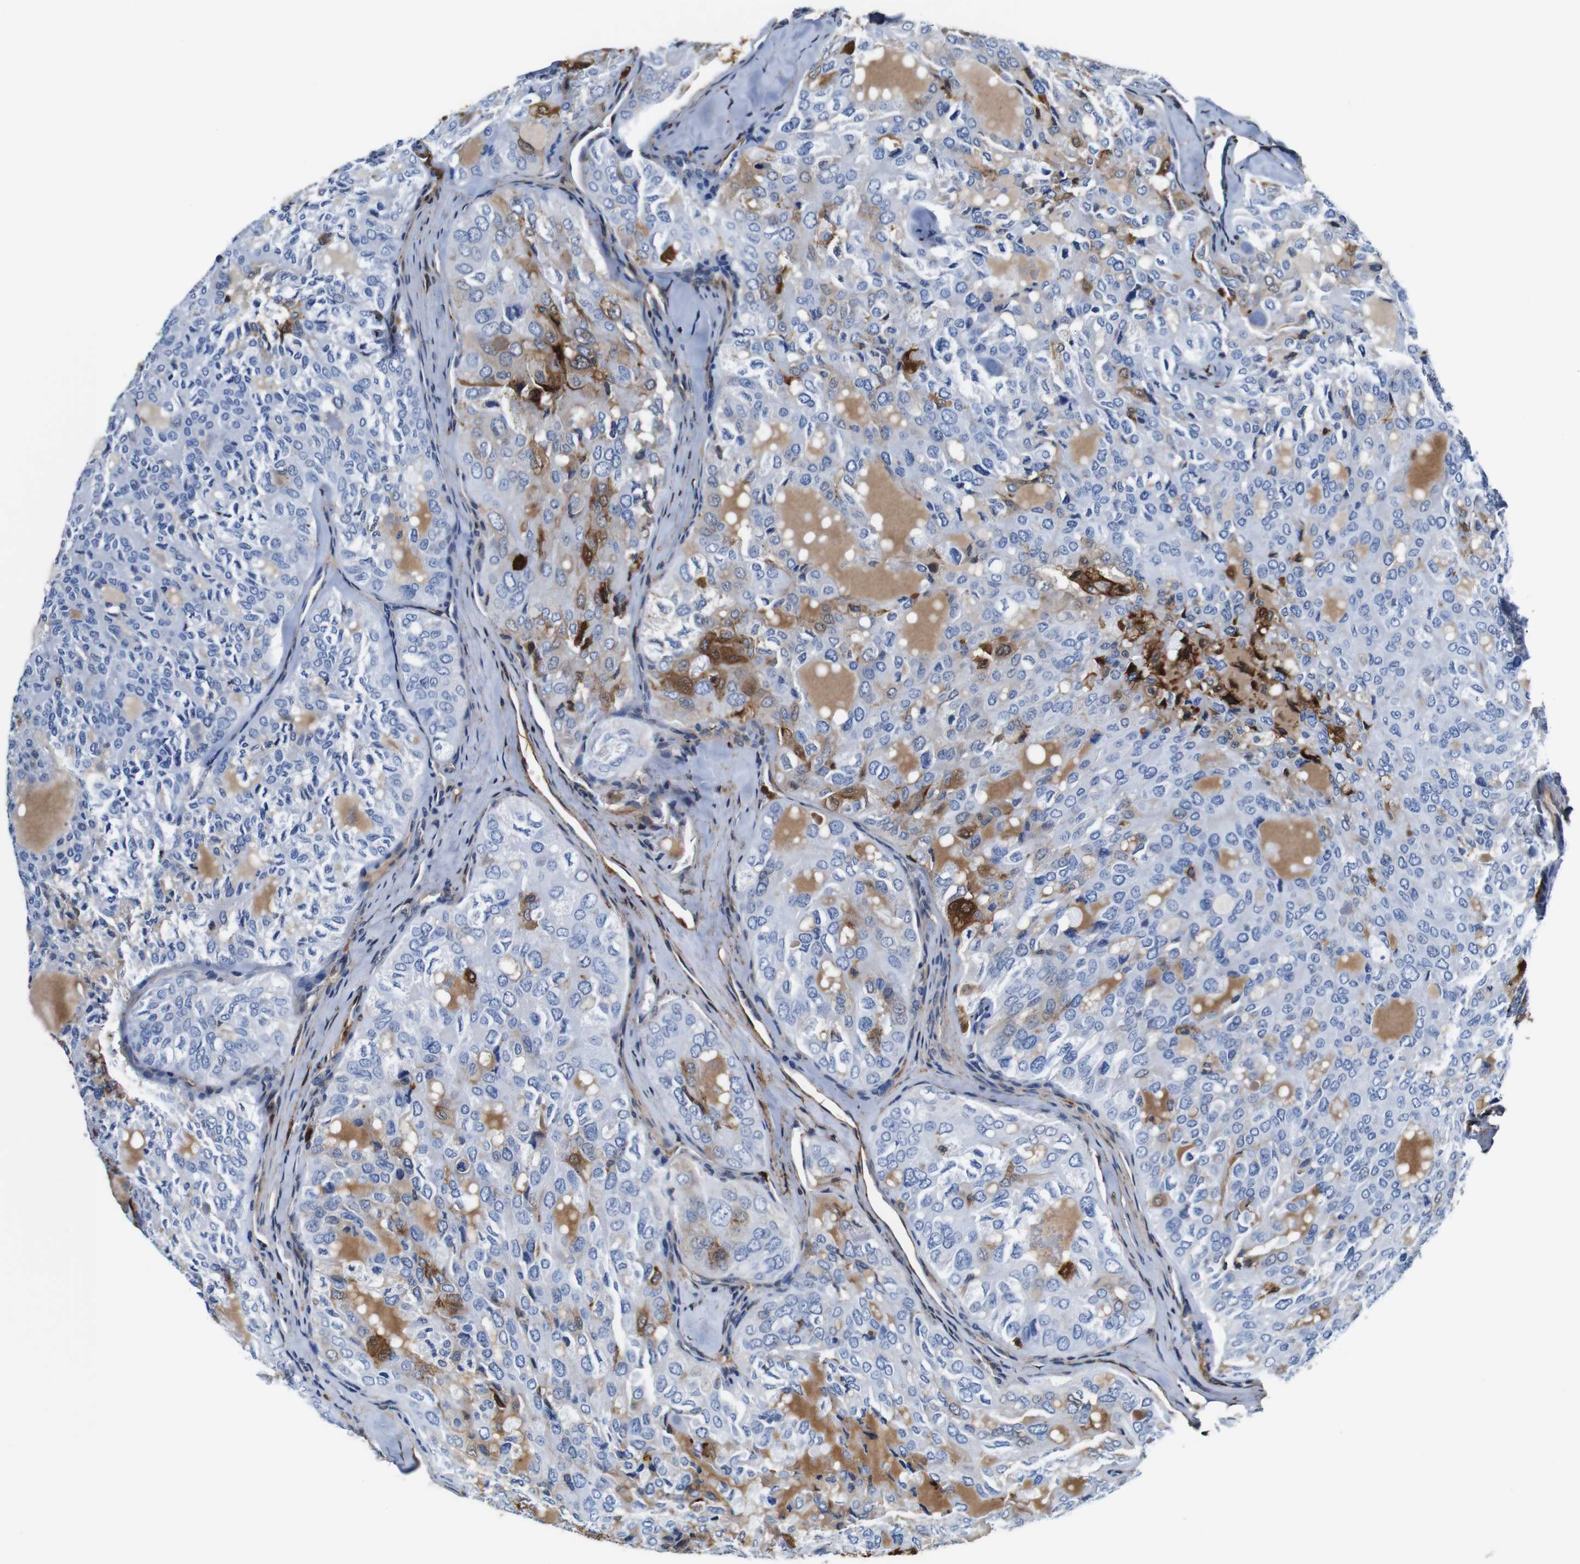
{"staining": {"intensity": "negative", "quantity": "none", "location": "none"}, "tissue": "thyroid cancer", "cell_type": "Tumor cells", "image_type": "cancer", "snomed": [{"axis": "morphology", "description": "Follicular adenoma carcinoma, NOS"}, {"axis": "topography", "description": "Thyroid gland"}], "caption": "Tumor cells are negative for protein expression in human thyroid cancer (follicular adenoma carcinoma).", "gene": "ANXA1", "patient": {"sex": "male", "age": 75}}